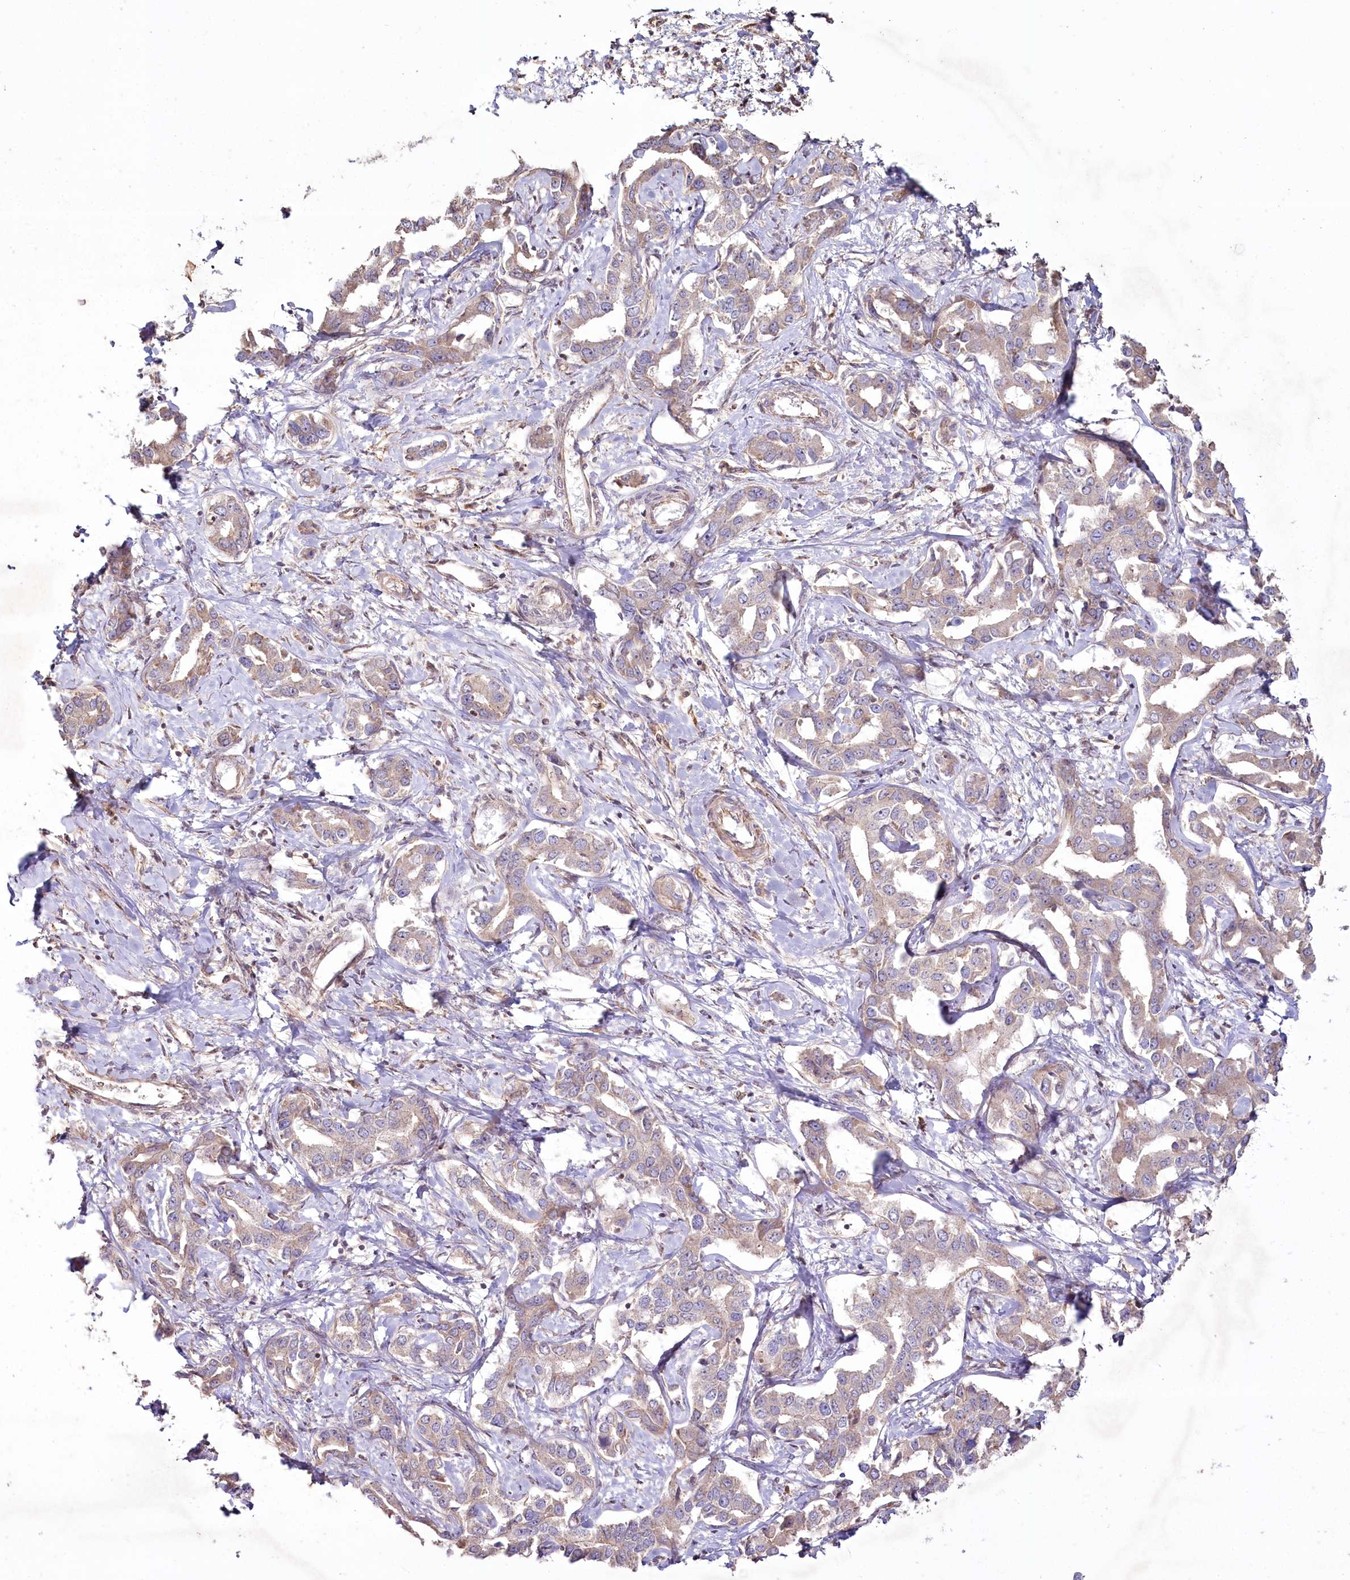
{"staining": {"intensity": "weak", "quantity": "25%-75%", "location": "cytoplasmic/membranous"}, "tissue": "liver cancer", "cell_type": "Tumor cells", "image_type": "cancer", "snomed": [{"axis": "morphology", "description": "Cholangiocarcinoma"}, {"axis": "topography", "description": "Liver"}], "caption": "Immunohistochemistry (IHC) of liver cholangiocarcinoma shows low levels of weak cytoplasmic/membranous staining in approximately 25%-75% of tumor cells.", "gene": "SH3TC1", "patient": {"sex": "male", "age": 59}}